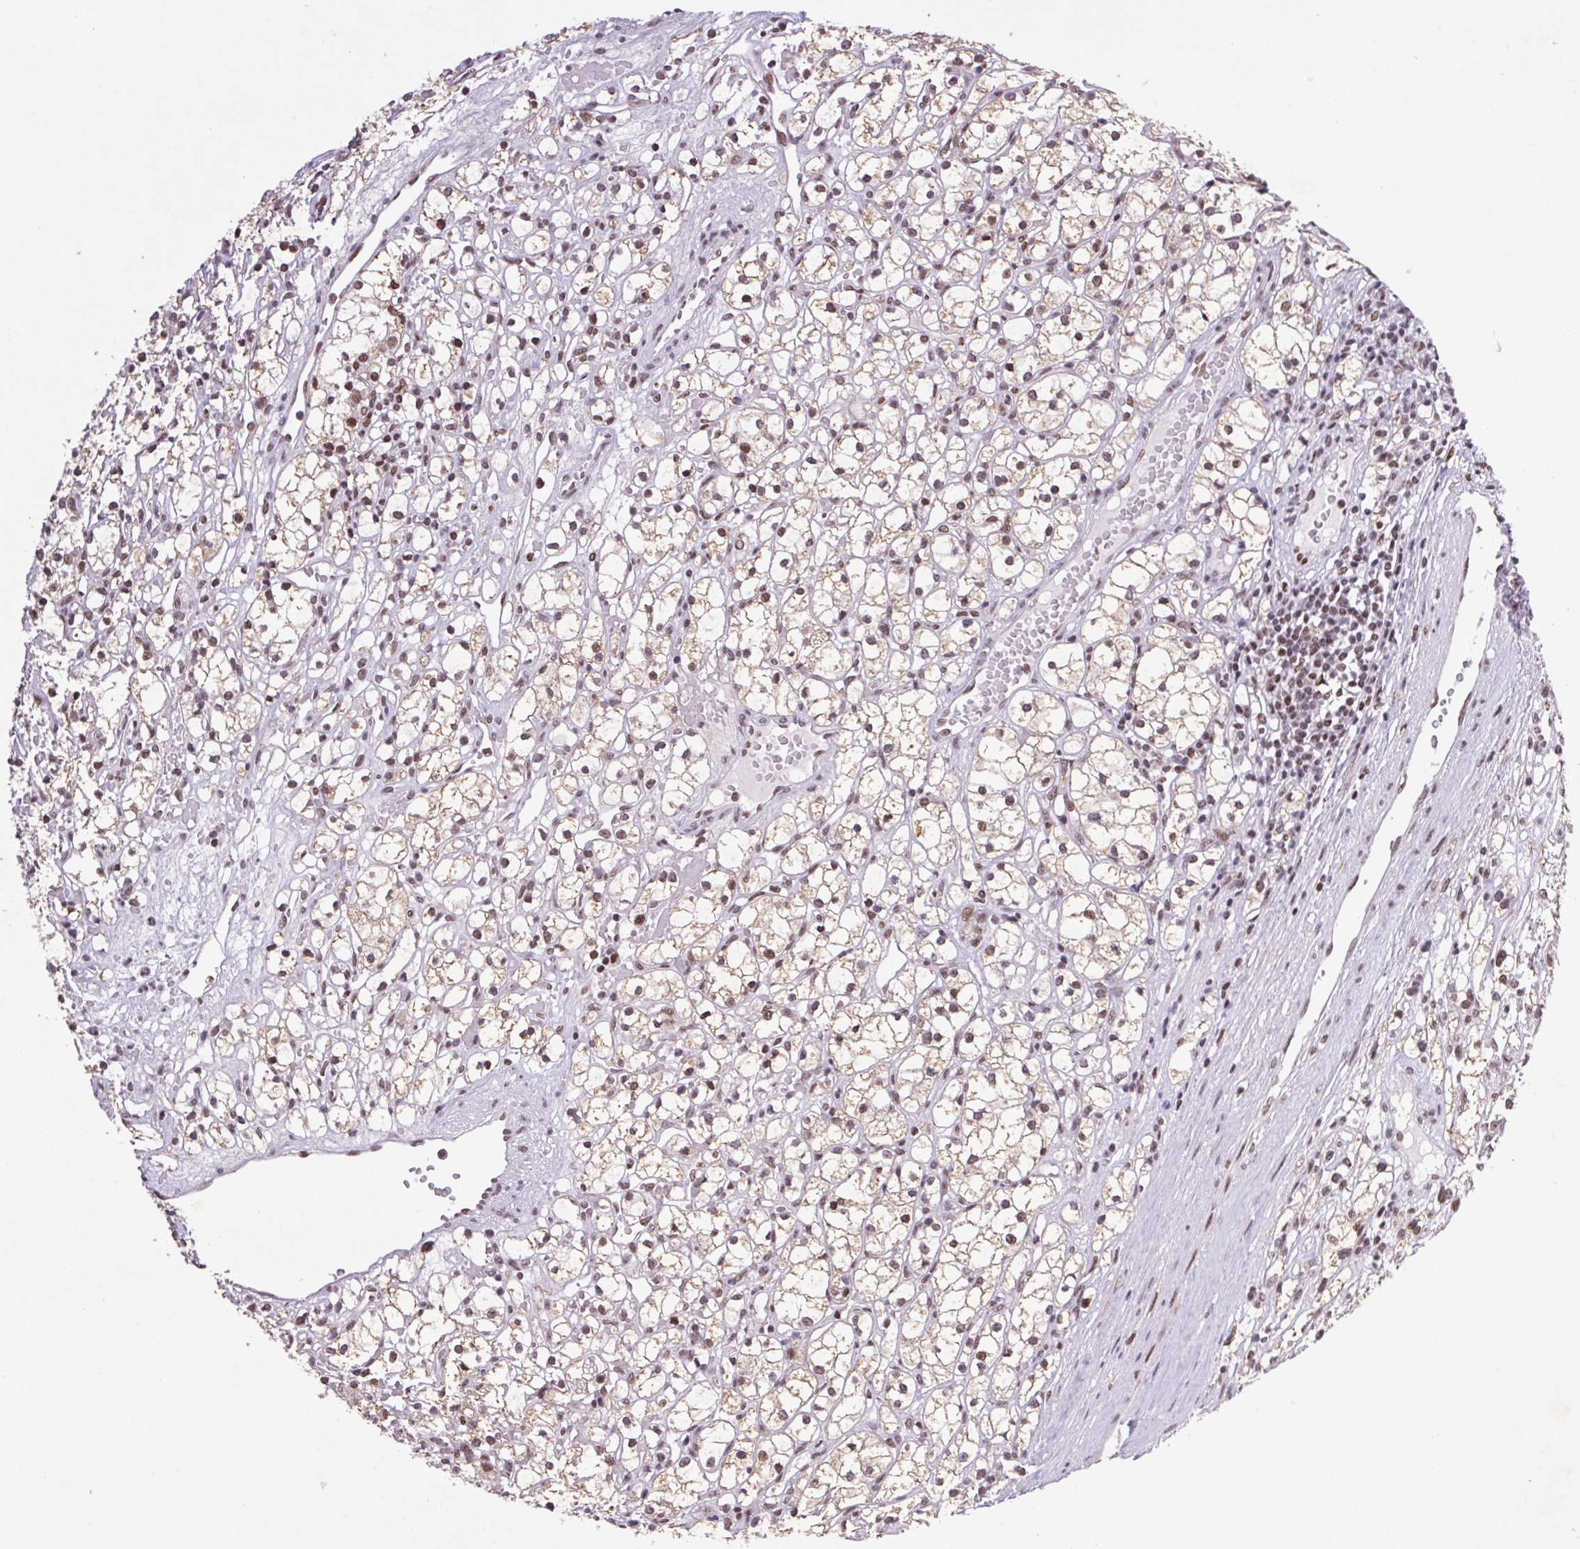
{"staining": {"intensity": "moderate", "quantity": ">75%", "location": "nuclear"}, "tissue": "renal cancer", "cell_type": "Tumor cells", "image_type": "cancer", "snomed": [{"axis": "morphology", "description": "Adenocarcinoma, NOS"}, {"axis": "topography", "description": "Kidney"}], "caption": "Renal adenocarcinoma stained for a protein (brown) reveals moderate nuclear positive staining in approximately >75% of tumor cells.", "gene": "LDLRAD4", "patient": {"sex": "female", "age": 59}}